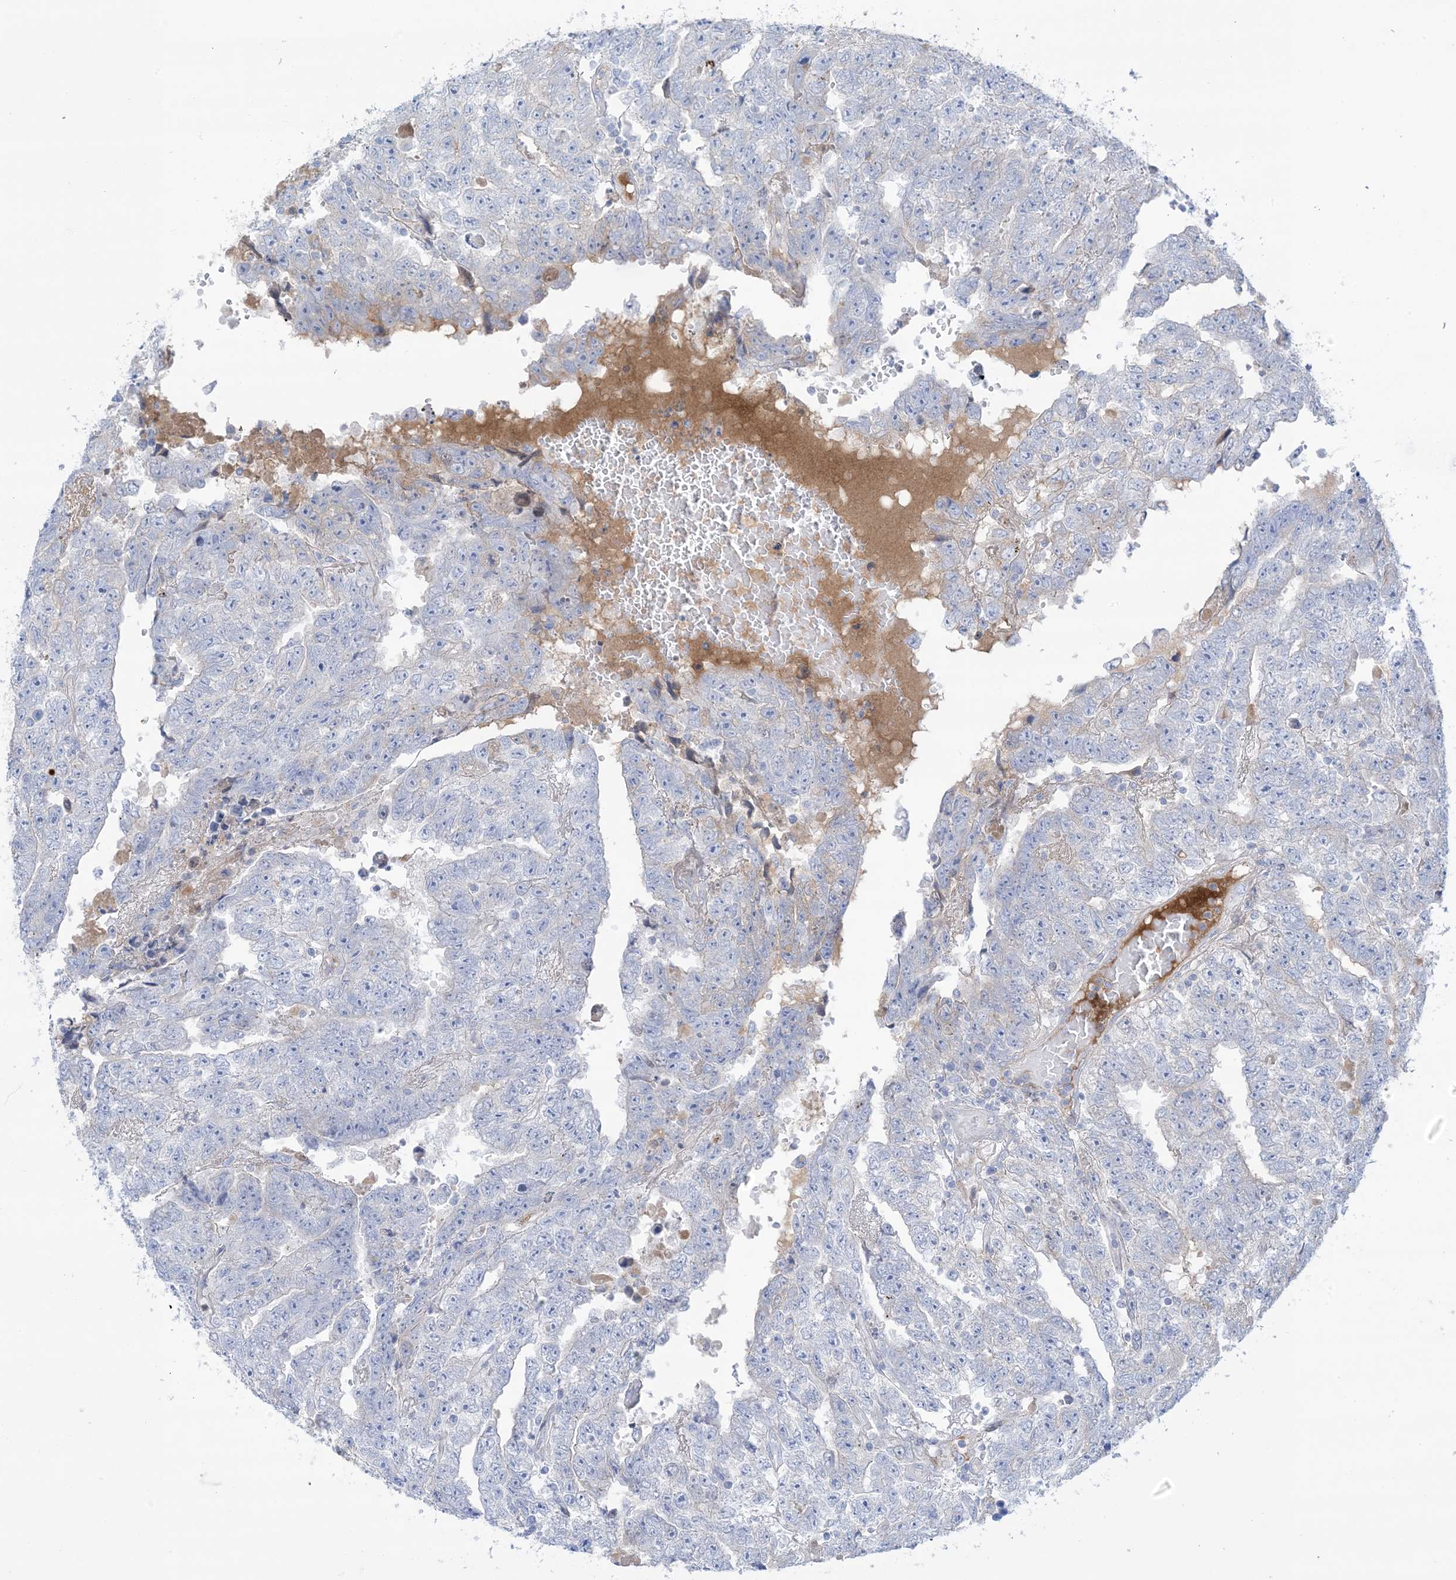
{"staining": {"intensity": "negative", "quantity": "none", "location": "none"}, "tissue": "testis cancer", "cell_type": "Tumor cells", "image_type": "cancer", "snomed": [{"axis": "morphology", "description": "Carcinoma, Embryonal, NOS"}, {"axis": "topography", "description": "Testis"}], "caption": "High magnification brightfield microscopy of embryonal carcinoma (testis) stained with DAB (brown) and counterstained with hematoxylin (blue): tumor cells show no significant positivity.", "gene": "ATP11C", "patient": {"sex": "male", "age": 25}}